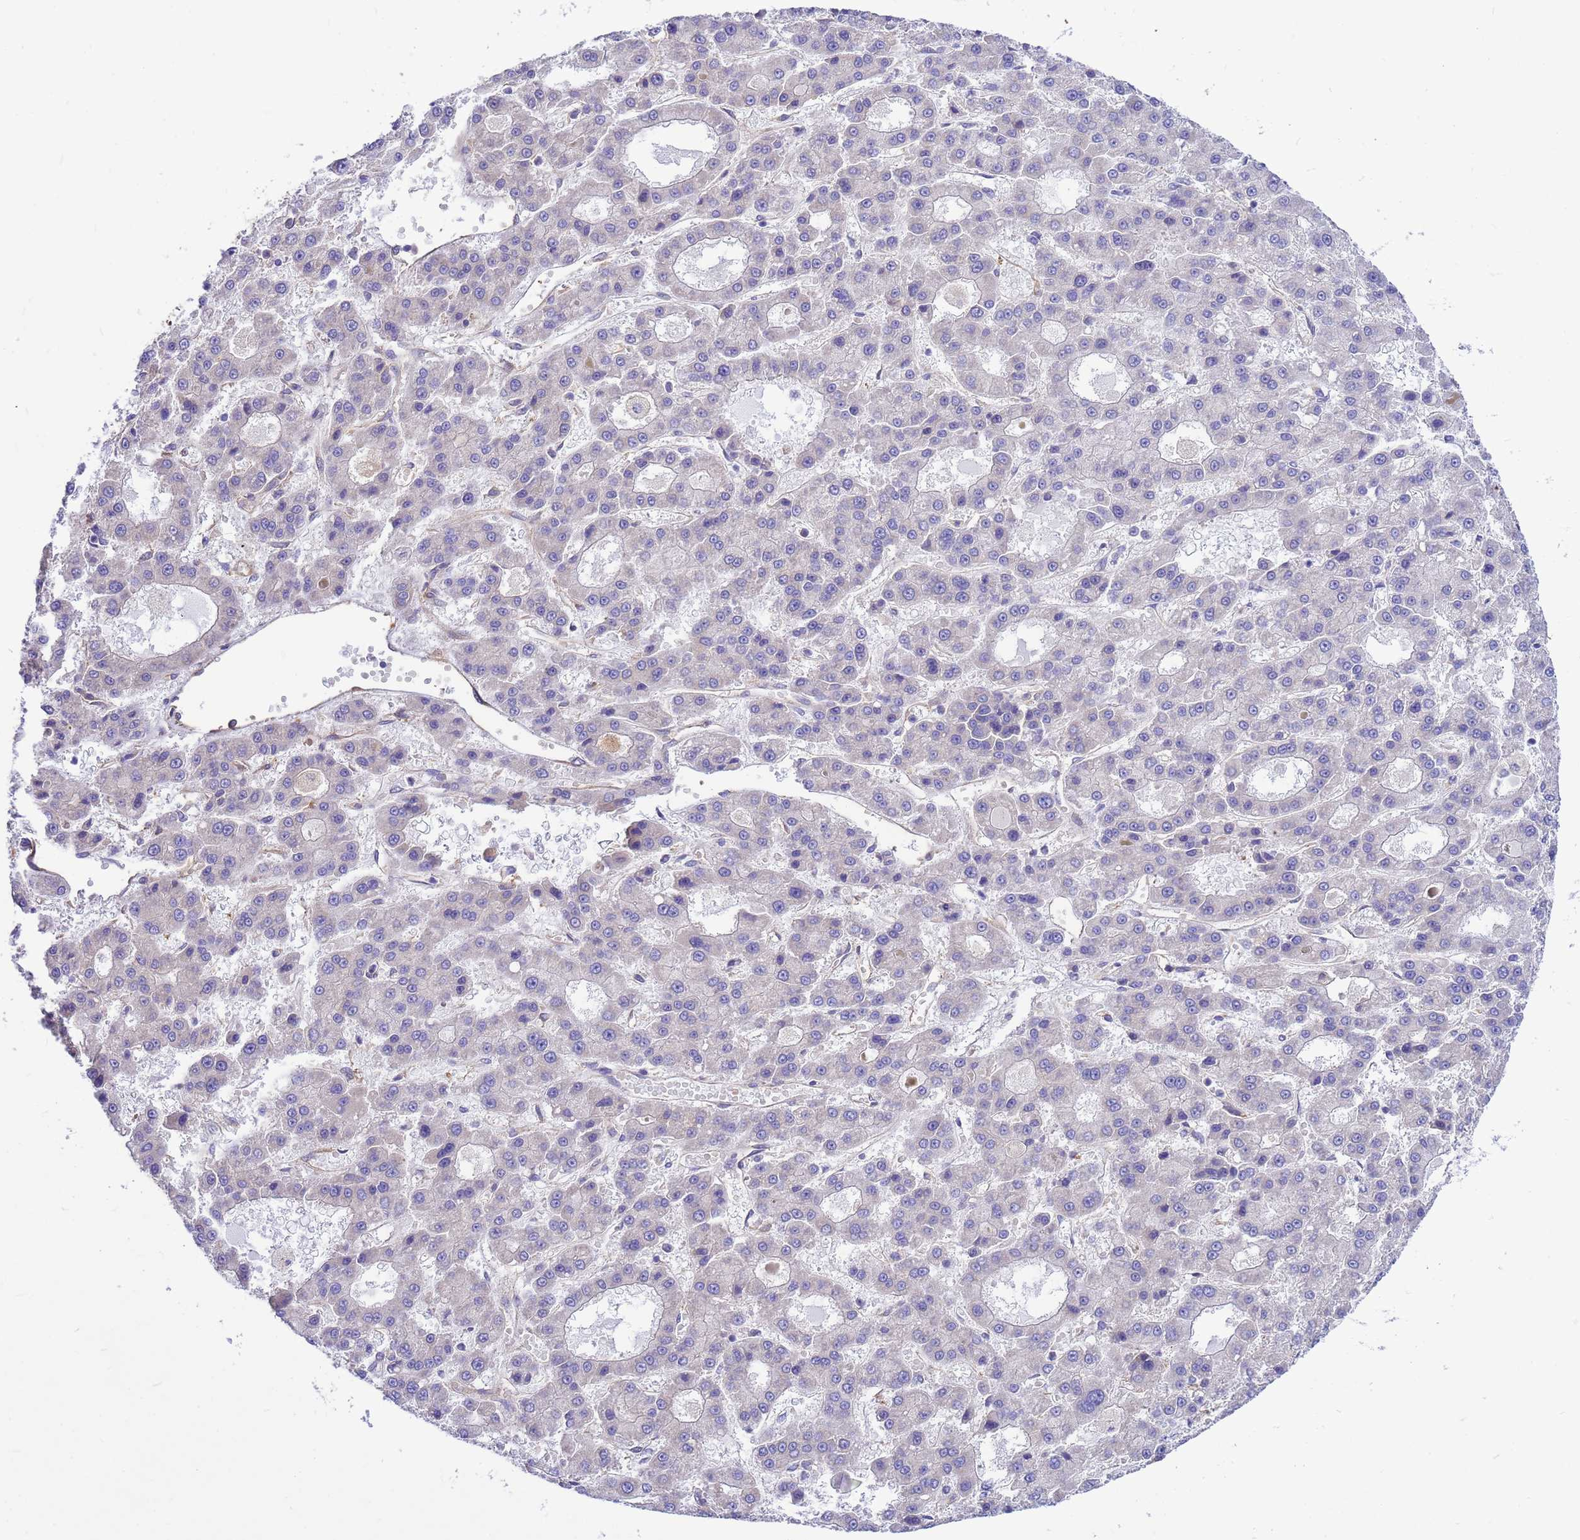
{"staining": {"intensity": "negative", "quantity": "none", "location": "none"}, "tissue": "liver cancer", "cell_type": "Tumor cells", "image_type": "cancer", "snomed": [{"axis": "morphology", "description": "Carcinoma, Hepatocellular, NOS"}, {"axis": "topography", "description": "Liver"}], "caption": "A high-resolution histopathology image shows immunohistochemistry staining of hepatocellular carcinoma (liver), which displays no significant staining in tumor cells.", "gene": "TUBB1", "patient": {"sex": "male", "age": 70}}